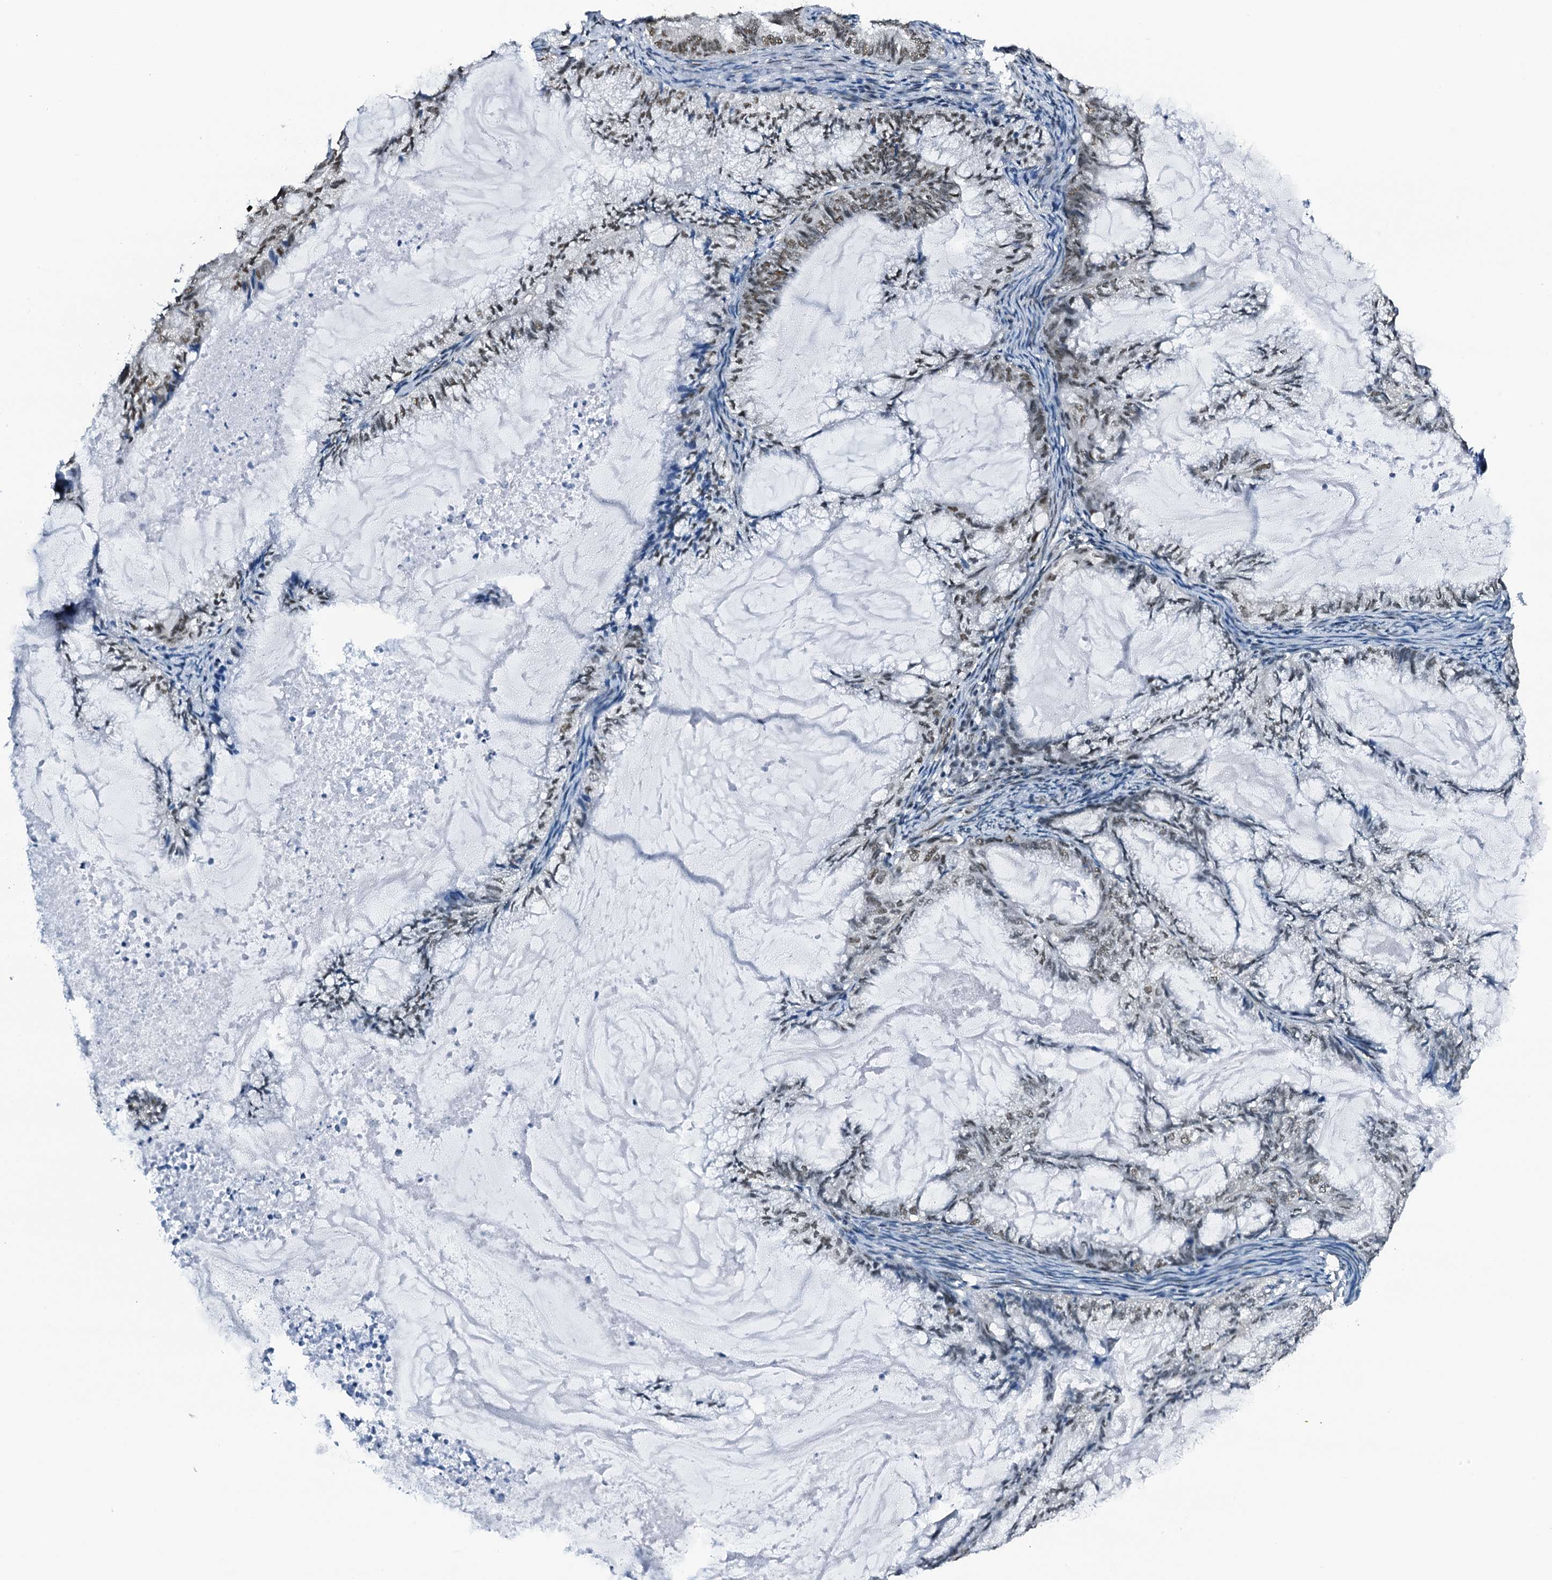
{"staining": {"intensity": "moderate", "quantity": "25%-75%", "location": "nuclear"}, "tissue": "endometrial cancer", "cell_type": "Tumor cells", "image_type": "cancer", "snomed": [{"axis": "morphology", "description": "Adenocarcinoma, NOS"}, {"axis": "topography", "description": "Endometrium"}], "caption": "IHC histopathology image of adenocarcinoma (endometrial) stained for a protein (brown), which displays medium levels of moderate nuclear positivity in approximately 25%-75% of tumor cells.", "gene": "CWC15", "patient": {"sex": "female", "age": 86}}